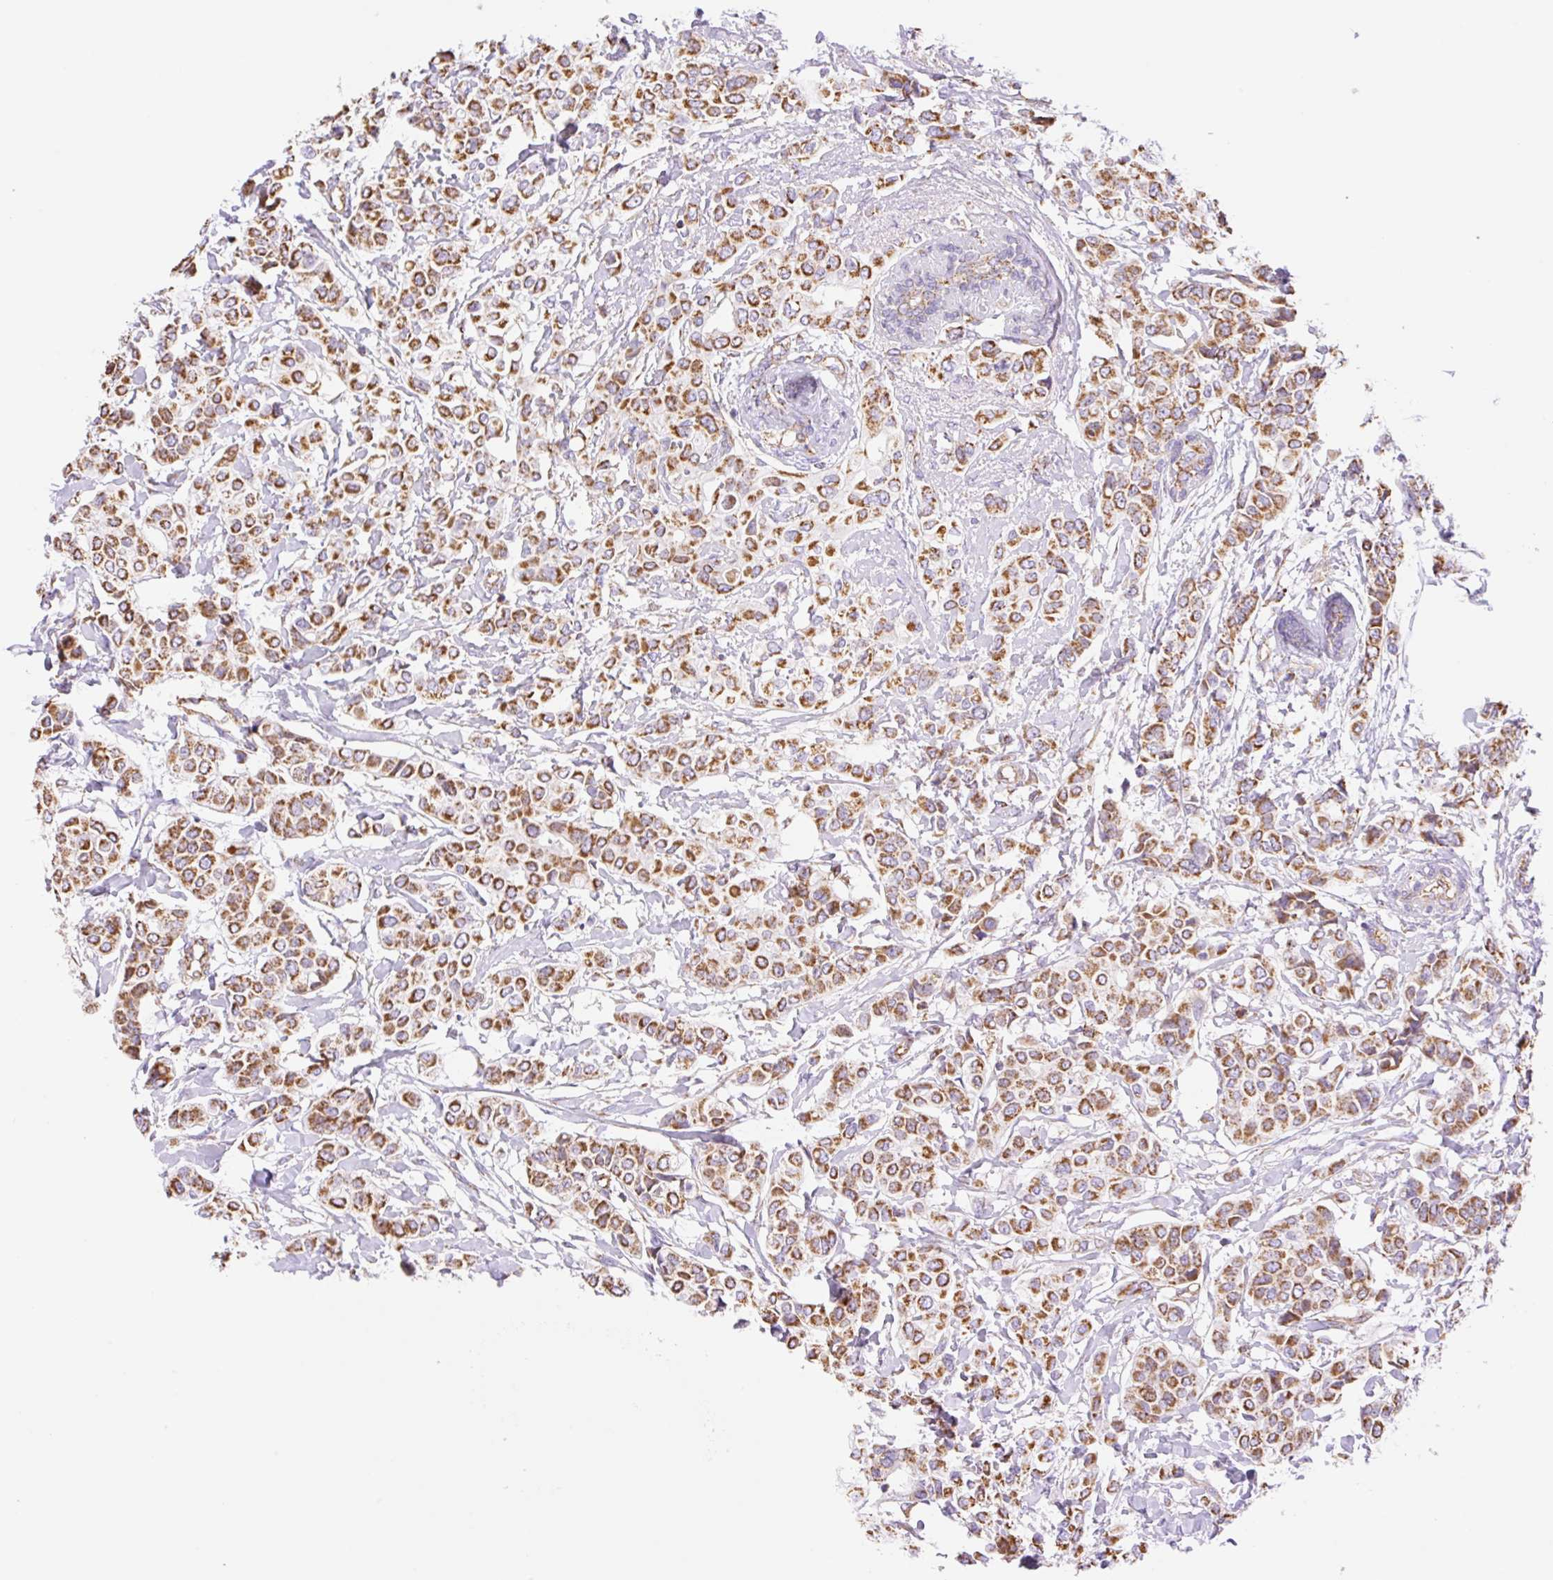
{"staining": {"intensity": "strong", "quantity": ">75%", "location": "cytoplasmic/membranous"}, "tissue": "breast cancer", "cell_type": "Tumor cells", "image_type": "cancer", "snomed": [{"axis": "morphology", "description": "Lobular carcinoma"}, {"axis": "topography", "description": "Breast"}], "caption": "The photomicrograph displays staining of breast cancer (lobular carcinoma), revealing strong cytoplasmic/membranous protein positivity (brown color) within tumor cells.", "gene": "ESAM", "patient": {"sex": "female", "age": 51}}